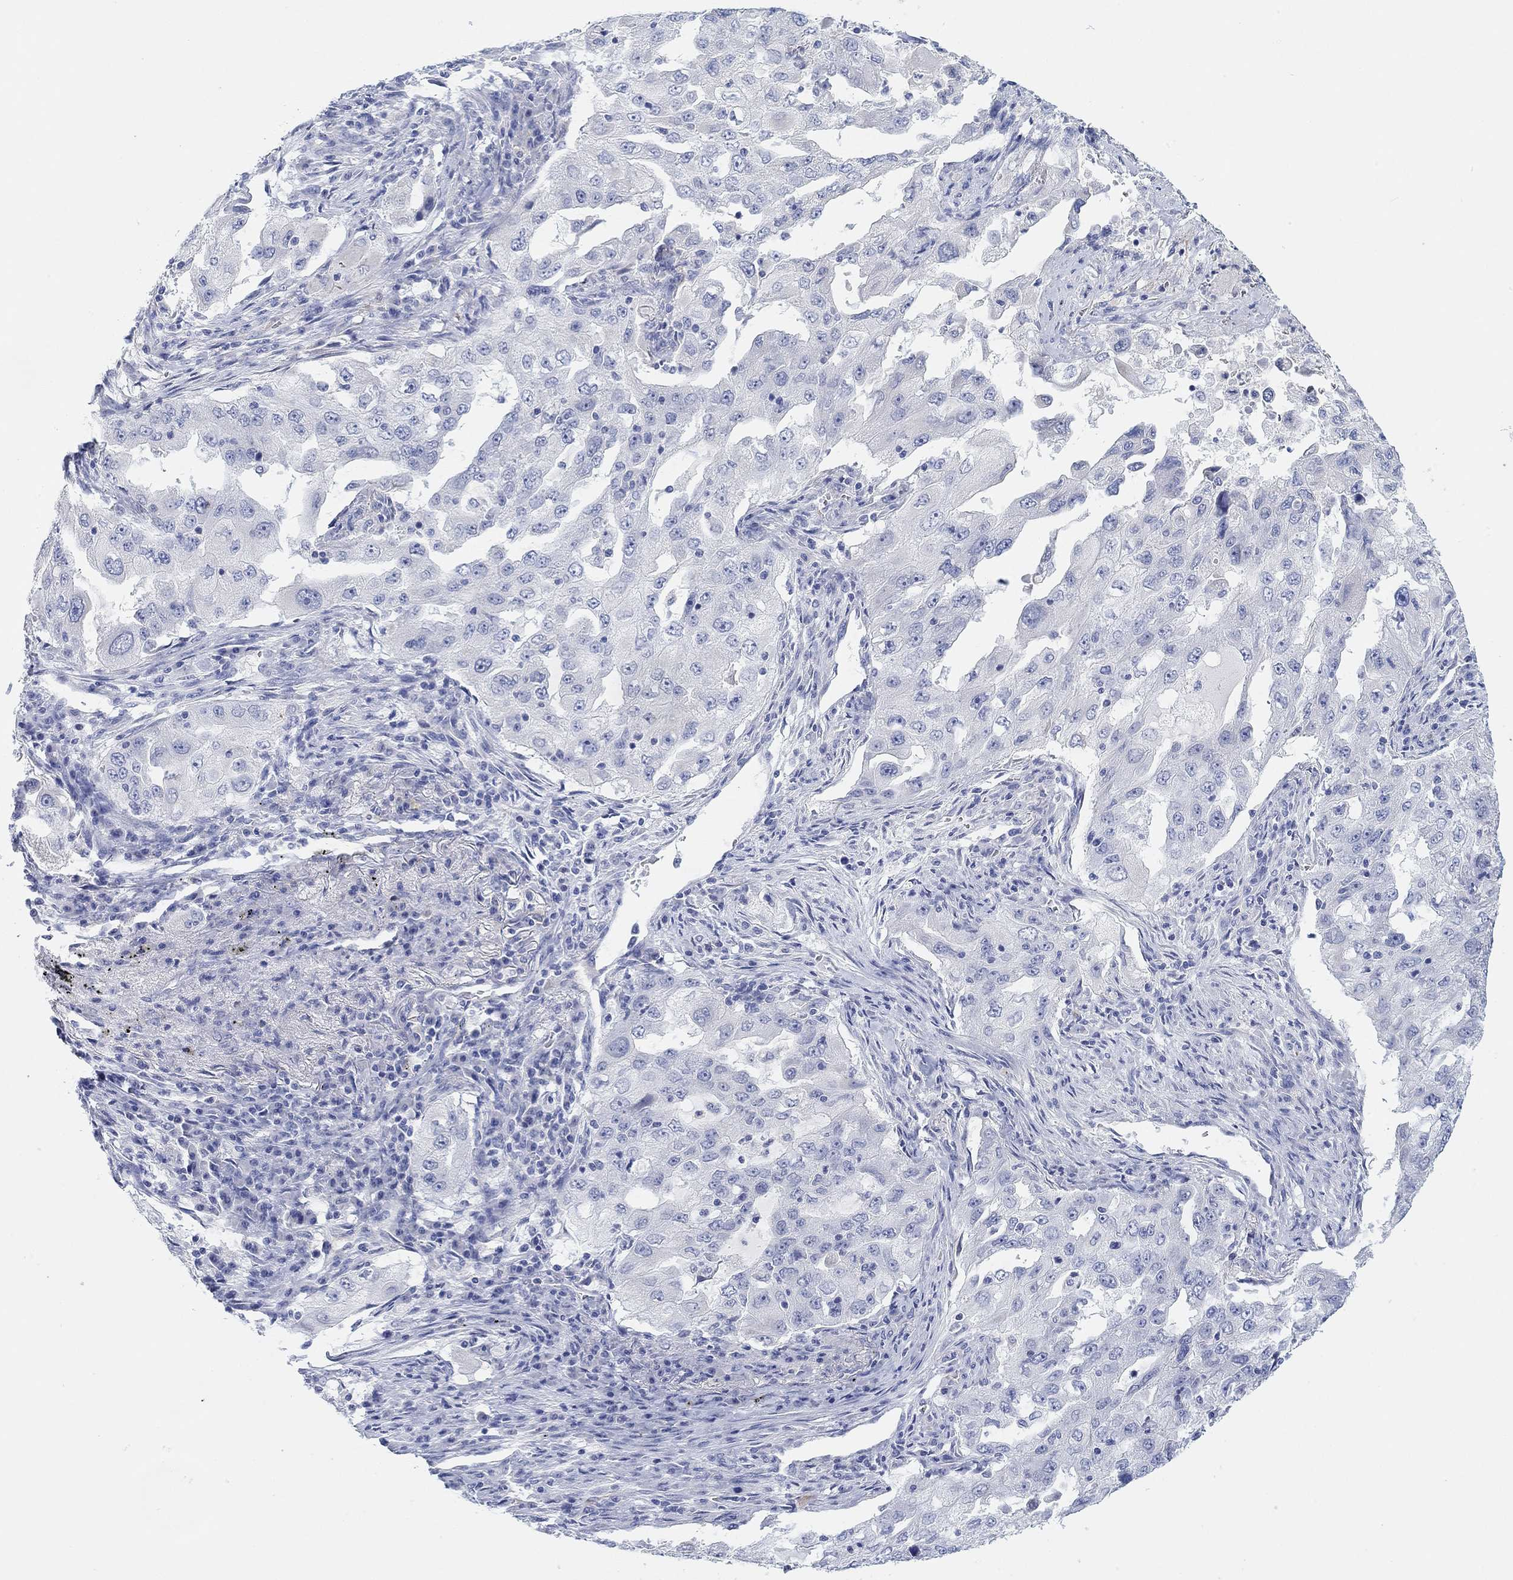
{"staining": {"intensity": "negative", "quantity": "none", "location": "none"}, "tissue": "lung cancer", "cell_type": "Tumor cells", "image_type": "cancer", "snomed": [{"axis": "morphology", "description": "Adenocarcinoma, NOS"}, {"axis": "topography", "description": "Lung"}], "caption": "DAB (3,3'-diaminobenzidine) immunohistochemical staining of lung adenocarcinoma shows no significant positivity in tumor cells.", "gene": "VAT1L", "patient": {"sex": "female", "age": 61}}